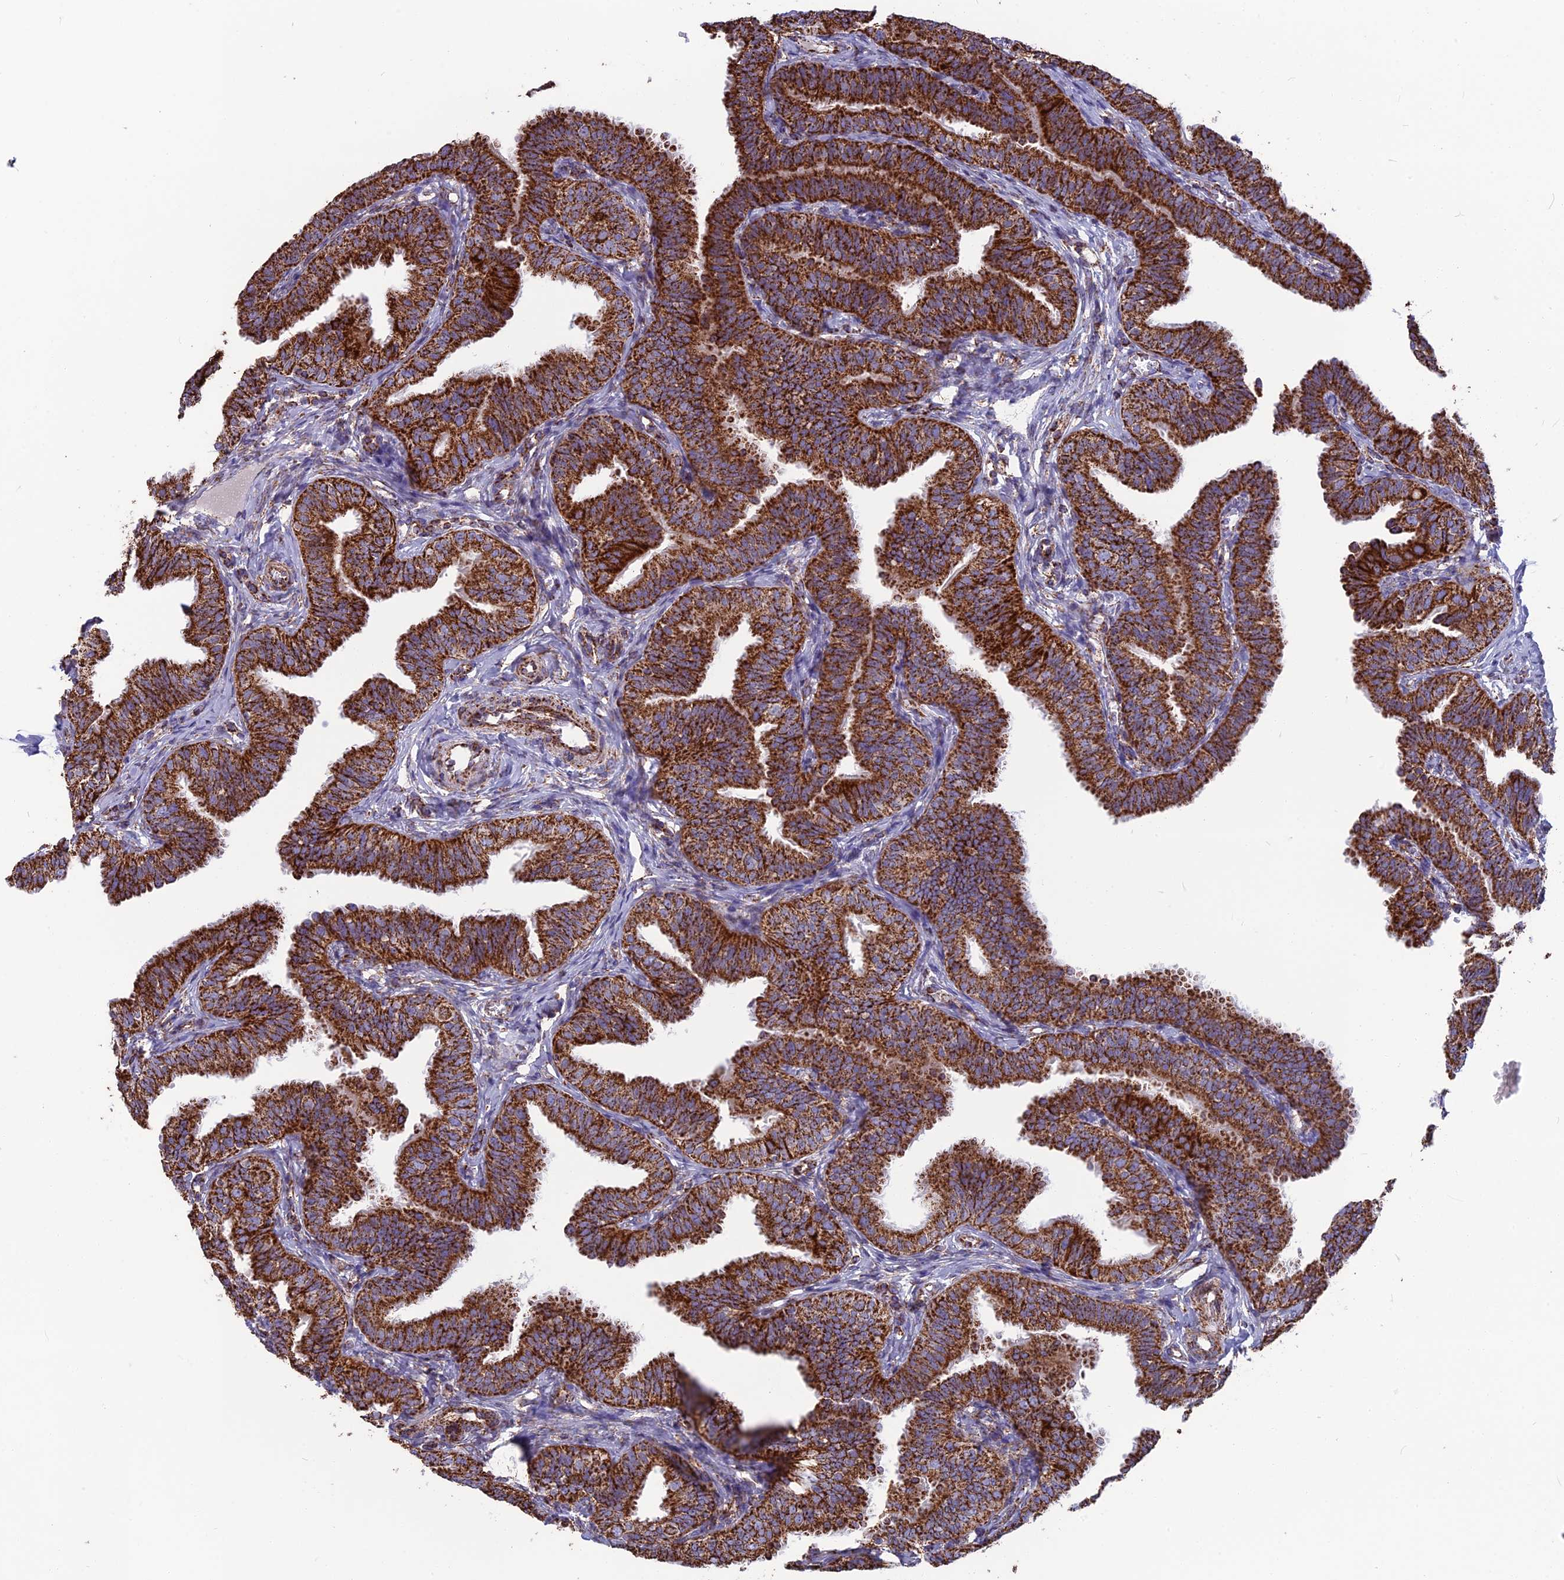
{"staining": {"intensity": "strong", "quantity": ">75%", "location": "cytoplasmic/membranous"}, "tissue": "fallopian tube", "cell_type": "Glandular cells", "image_type": "normal", "snomed": [{"axis": "morphology", "description": "Normal tissue, NOS"}, {"axis": "topography", "description": "Fallopian tube"}], "caption": "Immunohistochemistry (IHC) (DAB) staining of unremarkable human fallopian tube reveals strong cytoplasmic/membranous protein expression in approximately >75% of glandular cells. Nuclei are stained in blue.", "gene": "CS", "patient": {"sex": "female", "age": 35}}